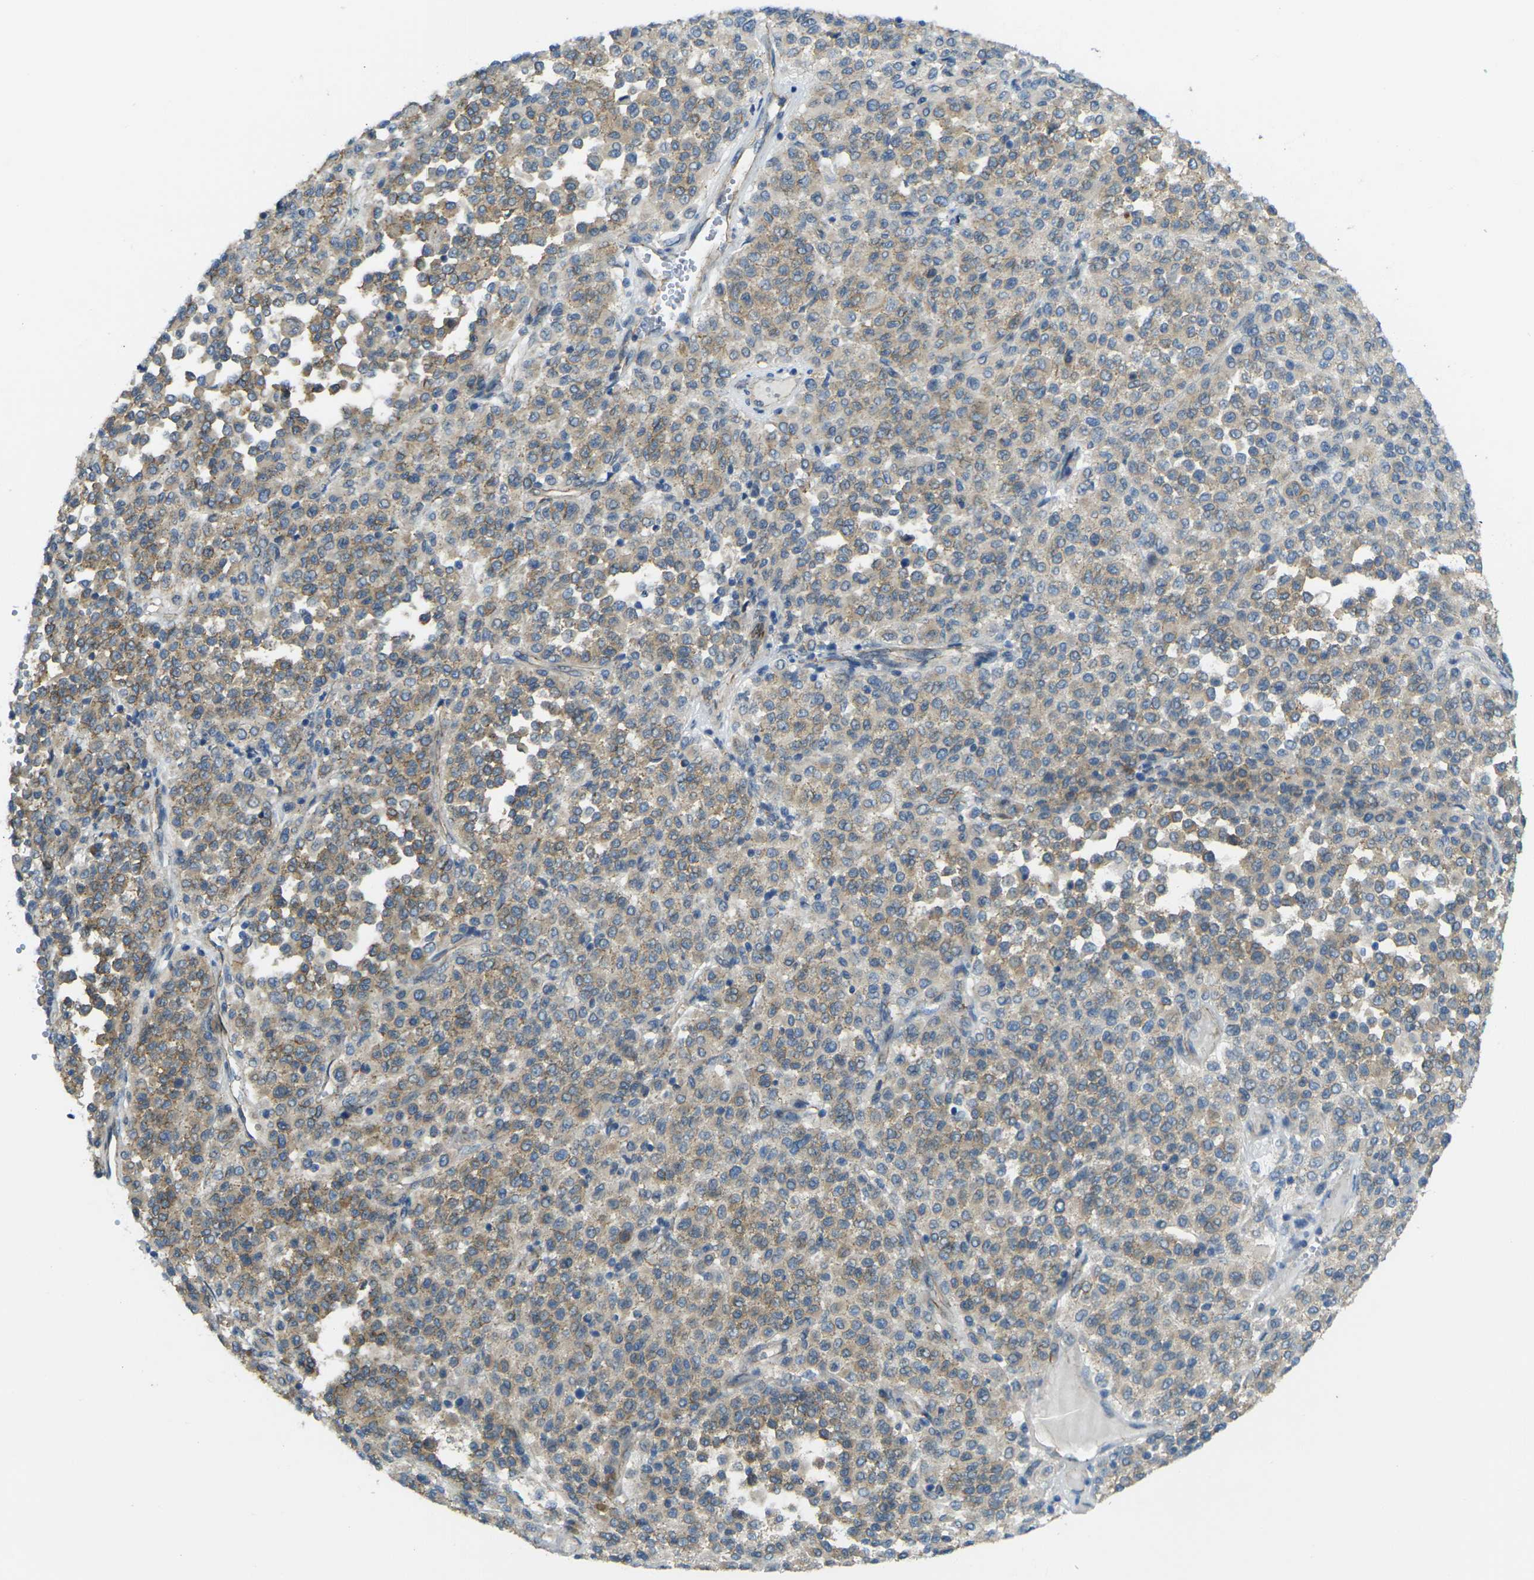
{"staining": {"intensity": "weak", "quantity": ">75%", "location": "cytoplasmic/membranous"}, "tissue": "melanoma", "cell_type": "Tumor cells", "image_type": "cancer", "snomed": [{"axis": "morphology", "description": "Malignant melanoma, Metastatic site"}, {"axis": "topography", "description": "Pancreas"}], "caption": "Immunohistochemical staining of malignant melanoma (metastatic site) reveals low levels of weak cytoplasmic/membranous protein positivity in approximately >75% of tumor cells. Using DAB (3,3'-diaminobenzidine) (brown) and hematoxylin (blue) stains, captured at high magnification using brightfield microscopy.", "gene": "RHBDD1", "patient": {"sex": "female", "age": 30}}